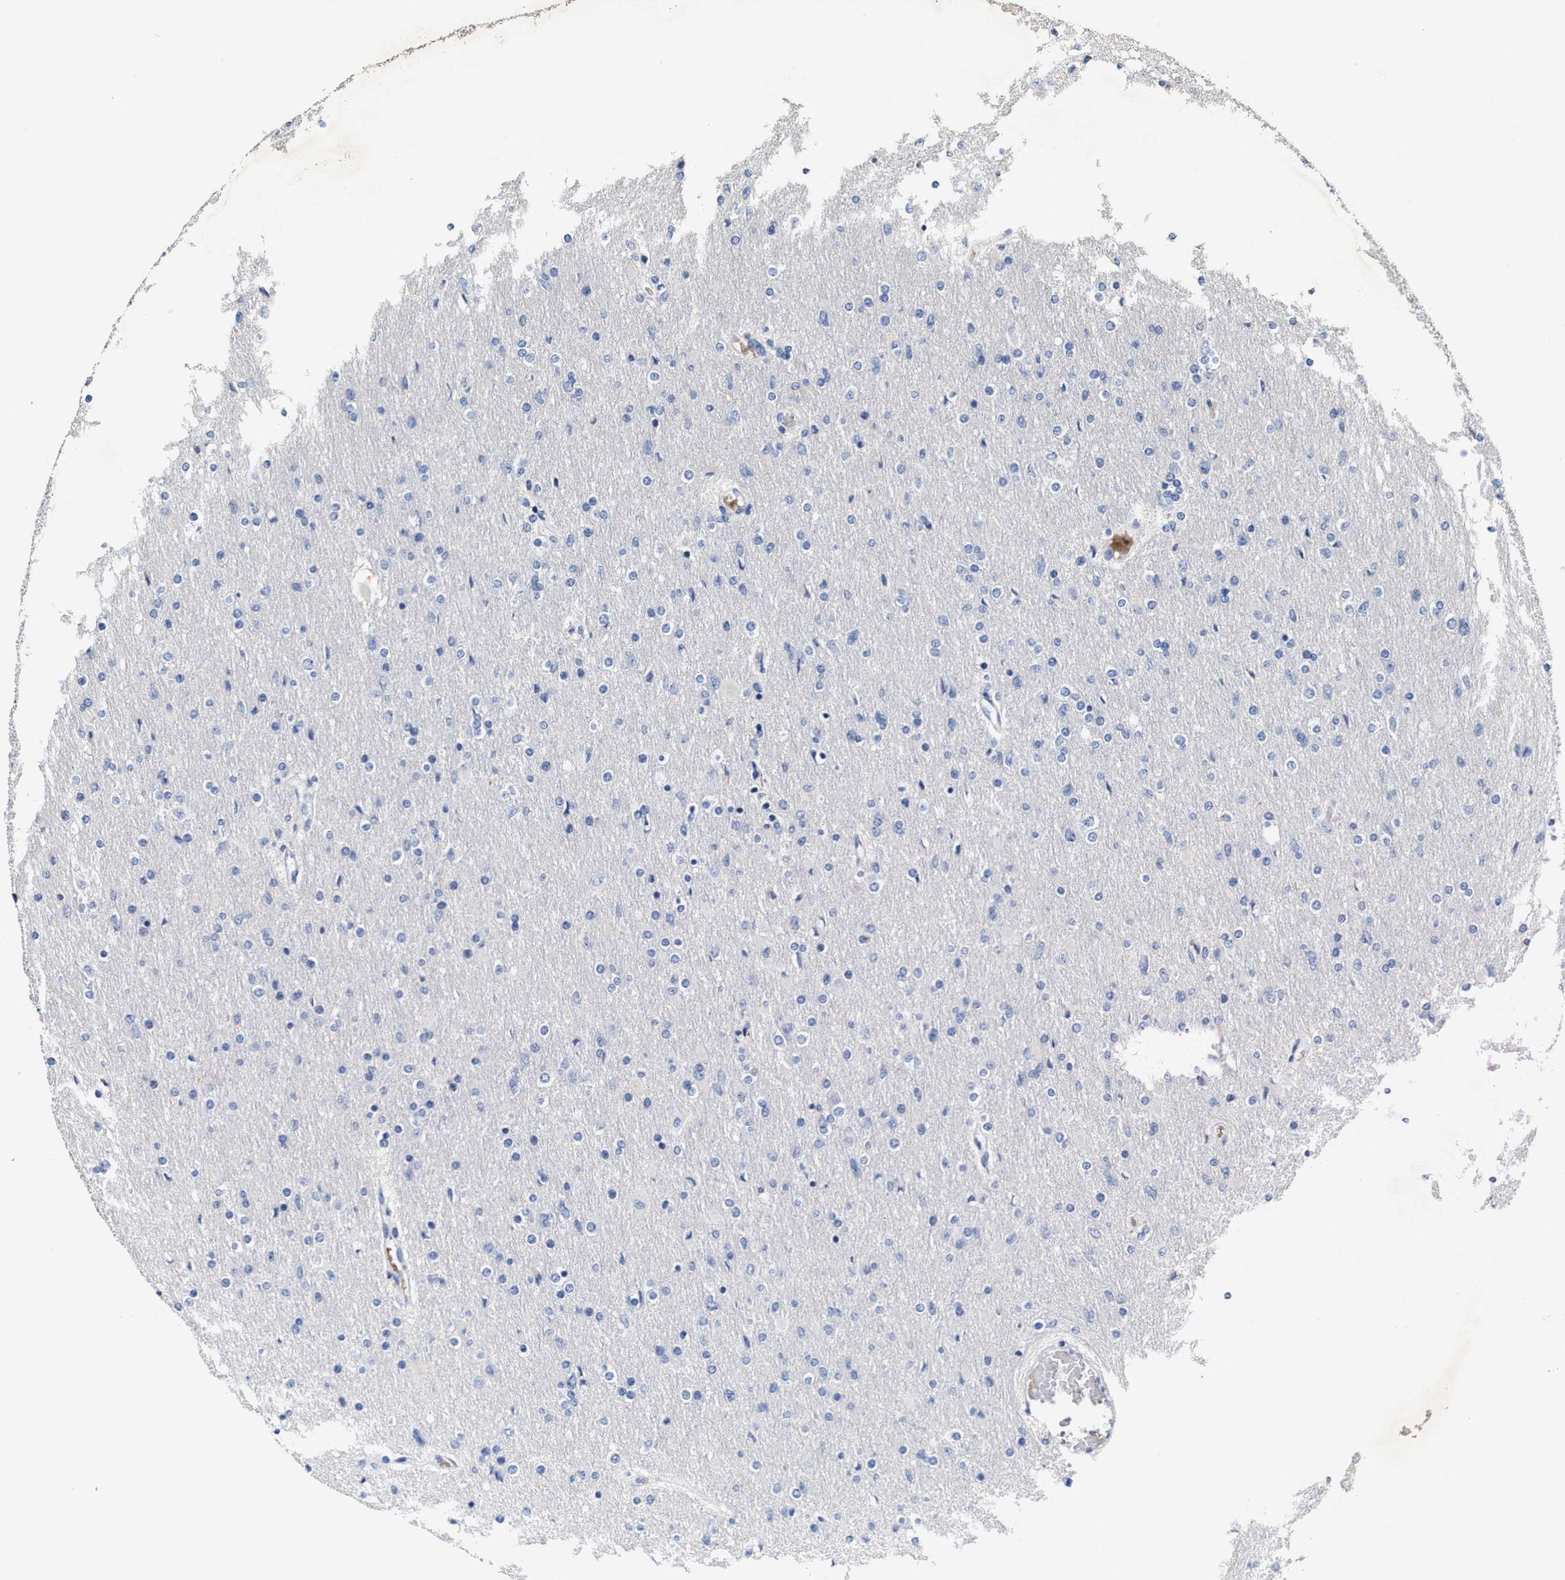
{"staining": {"intensity": "negative", "quantity": "none", "location": "none"}, "tissue": "glioma", "cell_type": "Tumor cells", "image_type": "cancer", "snomed": [{"axis": "morphology", "description": "Glioma, malignant, High grade"}, {"axis": "topography", "description": "Cerebral cortex"}], "caption": "A high-resolution photomicrograph shows IHC staining of glioma, which shows no significant staining in tumor cells.", "gene": "ZFAT", "patient": {"sex": "female", "age": 36}}